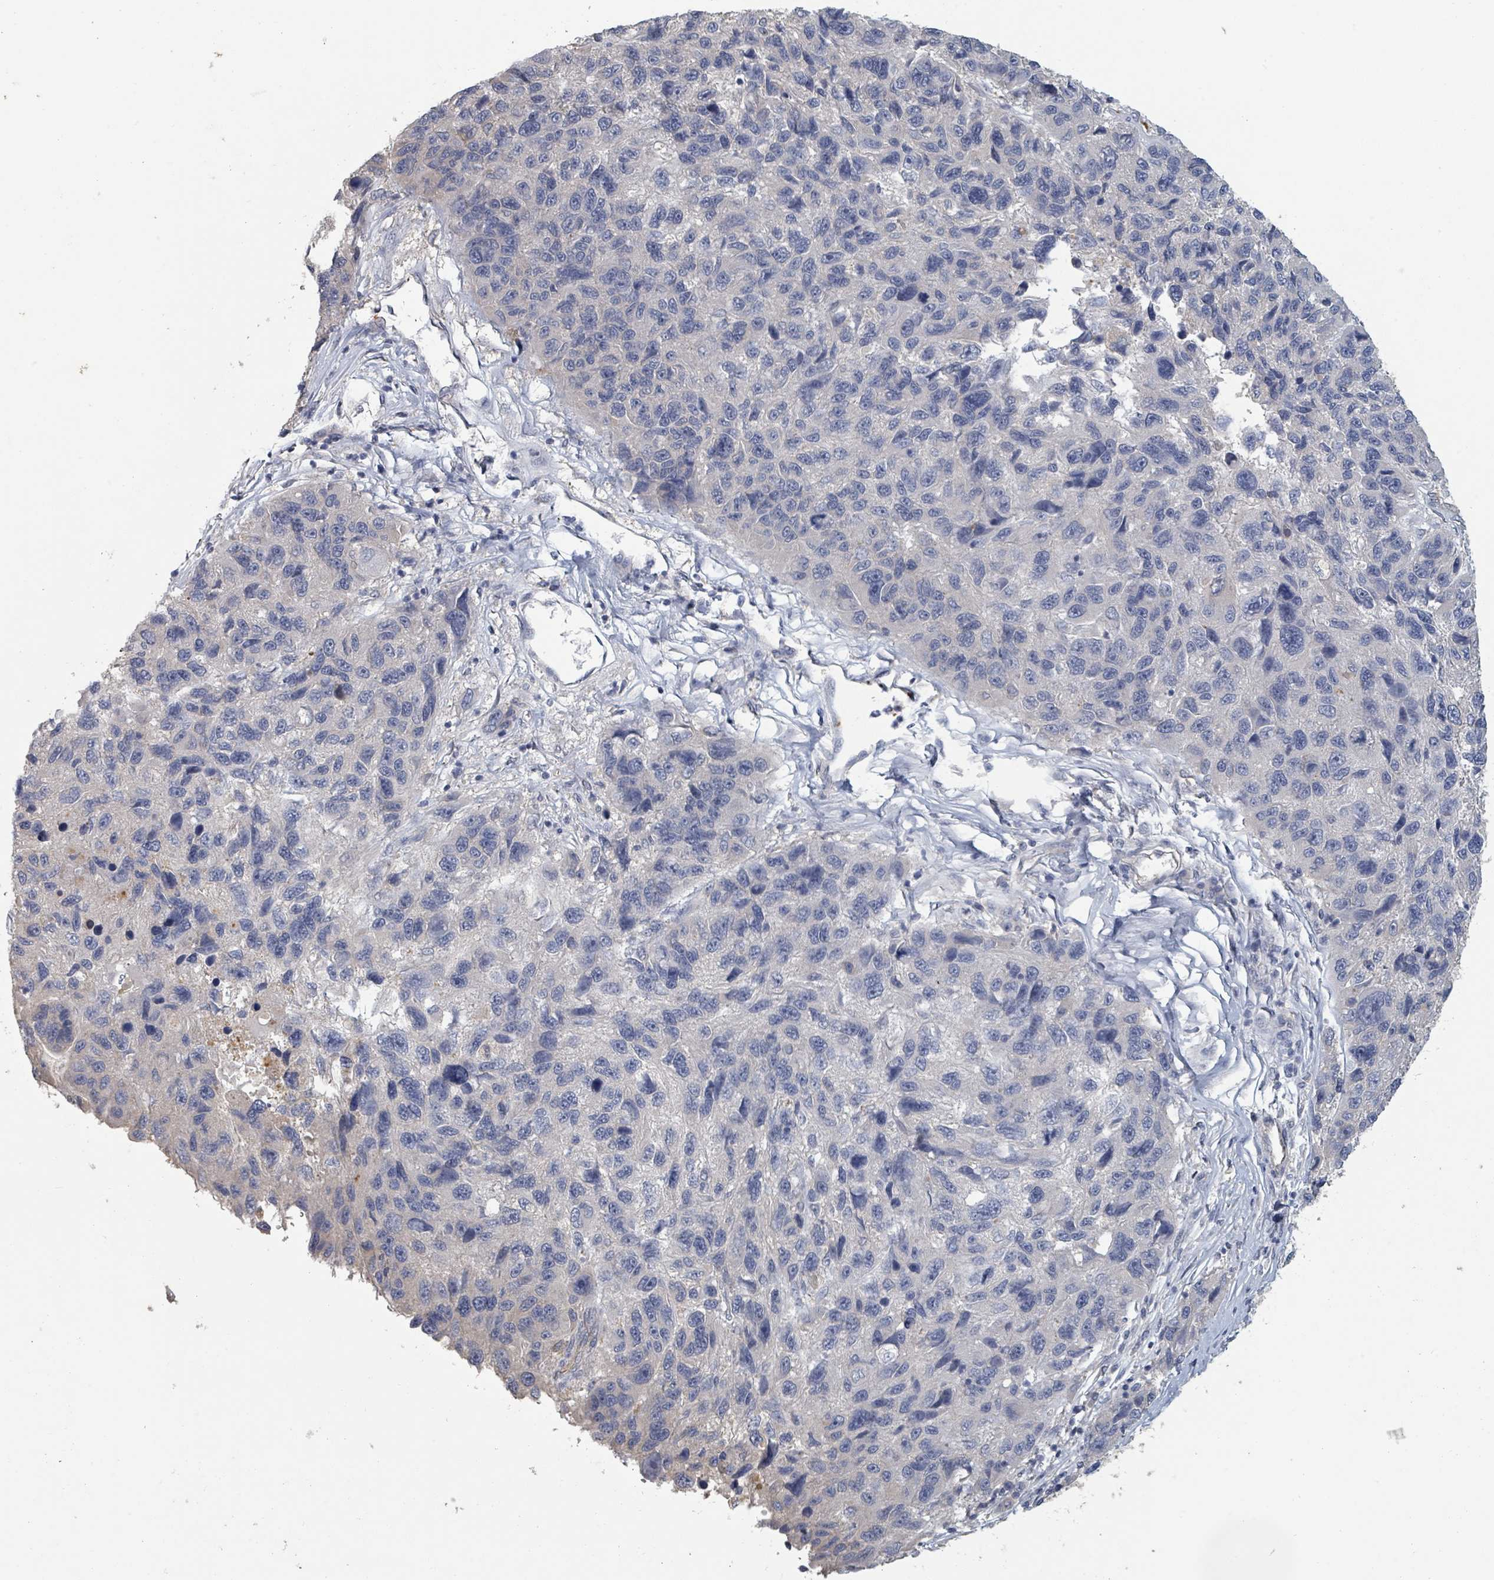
{"staining": {"intensity": "negative", "quantity": "none", "location": "none"}, "tissue": "melanoma", "cell_type": "Tumor cells", "image_type": "cancer", "snomed": [{"axis": "morphology", "description": "Malignant melanoma, NOS"}, {"axis": "topography", "description": "Skin"}], "caption": "A histopathology image of human melanoma is negative for staining in tumor cells.", "gene": "PLAUR", "patient": {"sex": "male", "age": 53}}